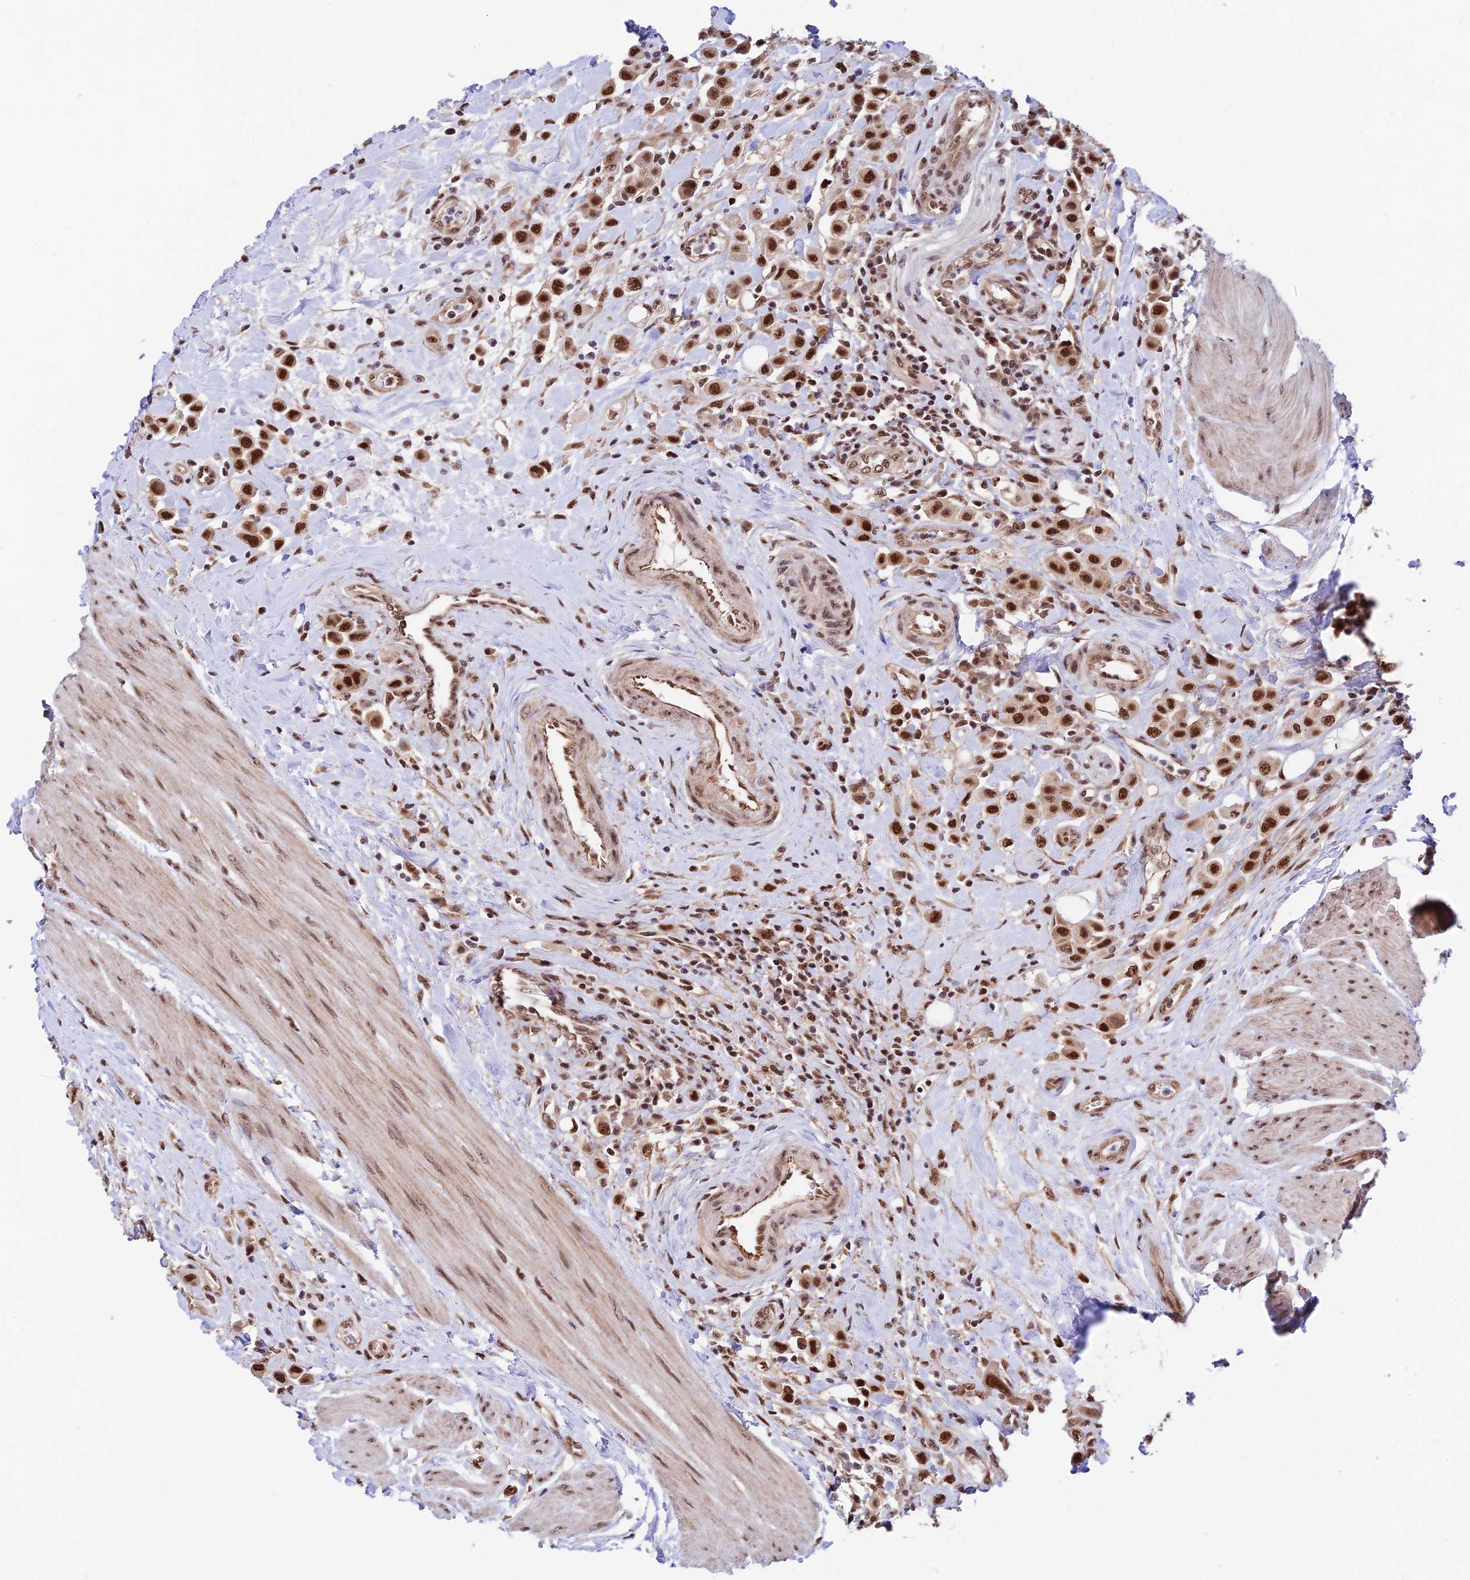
{"staining": {"intensity": "strong", "quantity": ">75%", "location": "nuclear"}, "tissue": "urothelial cancer", "cell_type": "Tumor cells", "image_type": "cancer", "snomed": [{"axis": "morphology", "description": "Urothelial carcinoma, High grade"}, {"axis": "topography", "description": "Urinary bladder"}], "caption": "High-grade urothelial carcinoma stained for a protein (brown) displays strong nuclear positive positivity in approximately >75% of tumor cells.", "gene": "RBM42", "patient": {"sex": "male", "age": 50}}